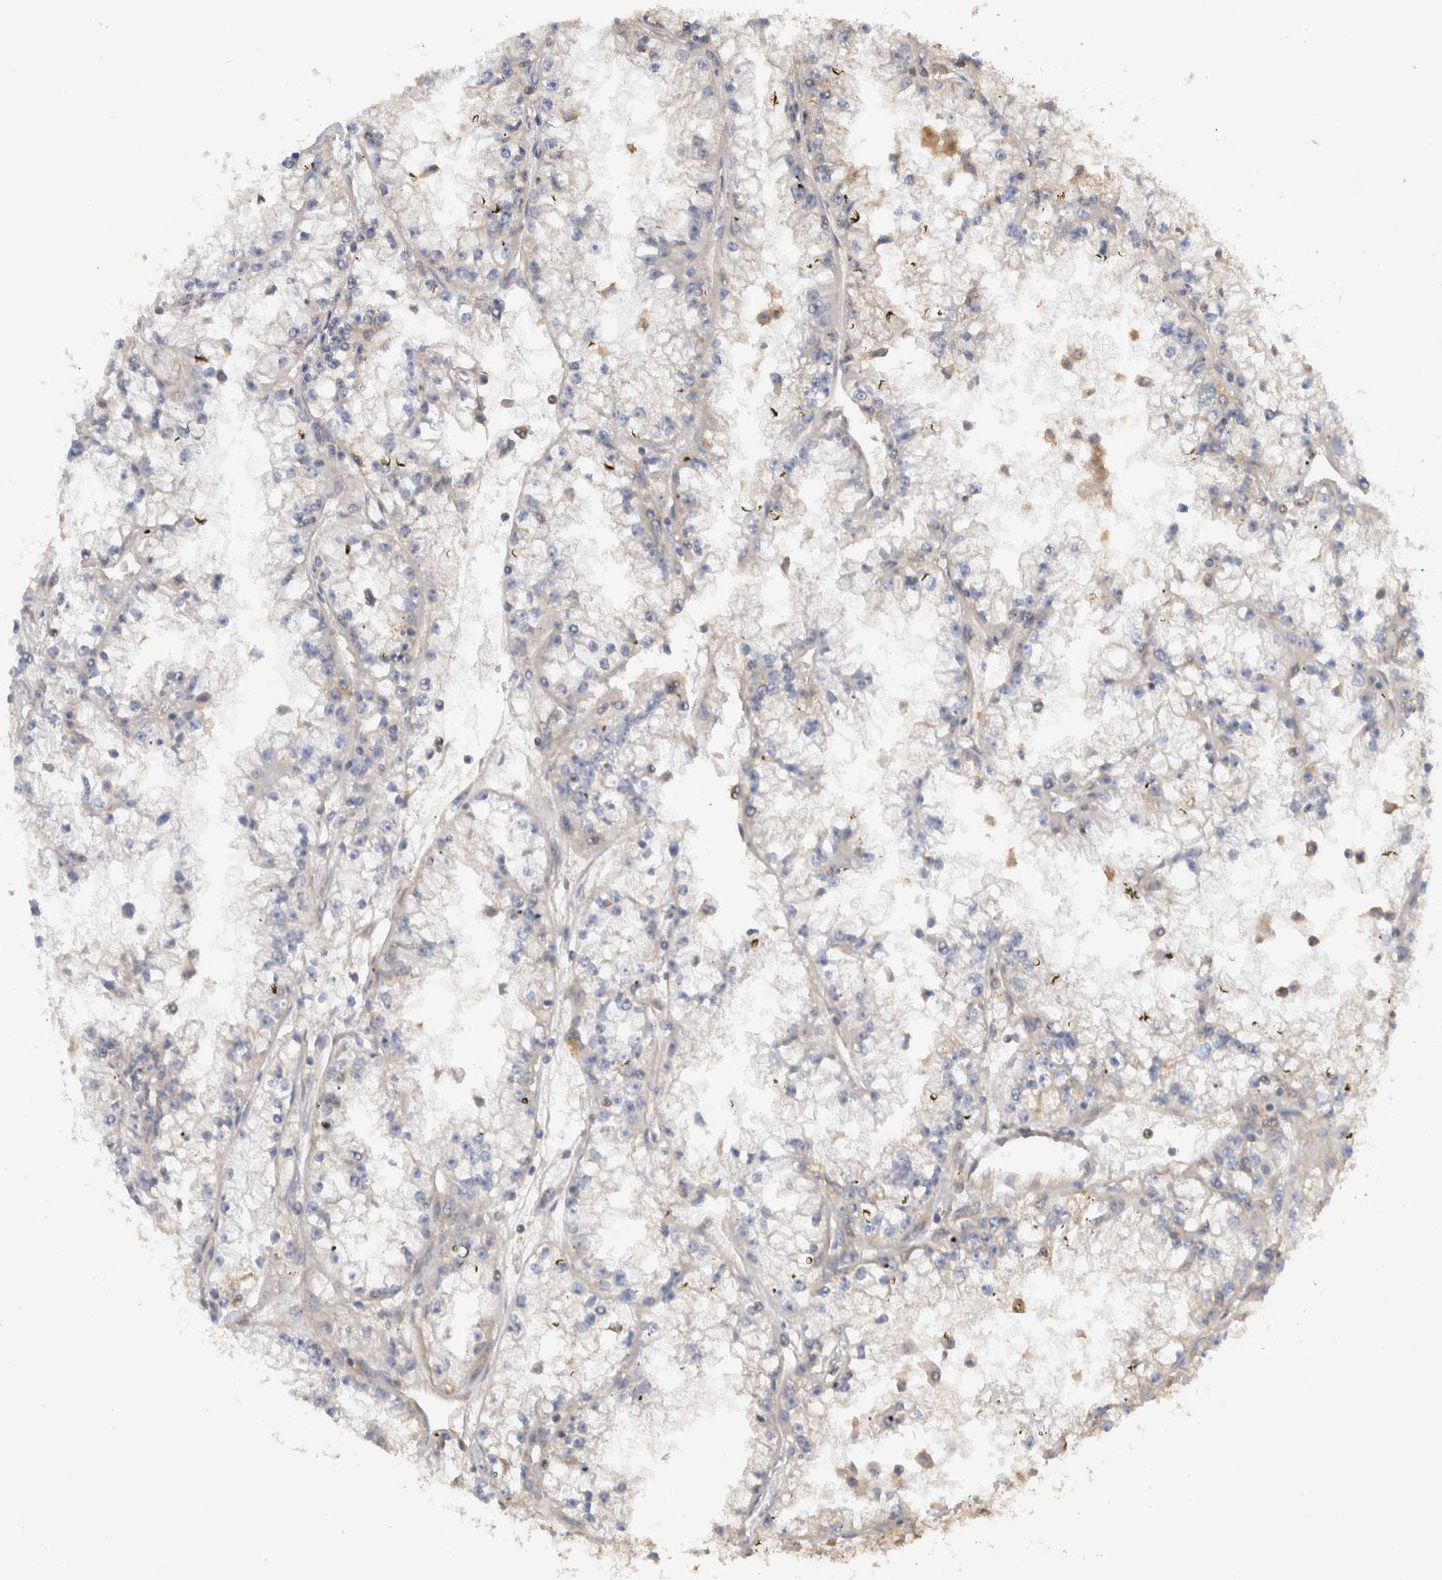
{"staining": {"intensity": "negative", "quantity": "none", "location": "none"}, "tissue": "renal cancer", "cell_type": "Tumor cells", "image_type": "cancer", "snomed": [{"axis": "morphology", "description": "Adenocarcinoma, NOS"}, {"axis": "topography", "description": "Kidney"}], "caption": "A histopathology image of human renal cancer is negative for staining in tumor cells.", "gene": "EIF4G3", "patient": {"sex": "male", "age": 56}}